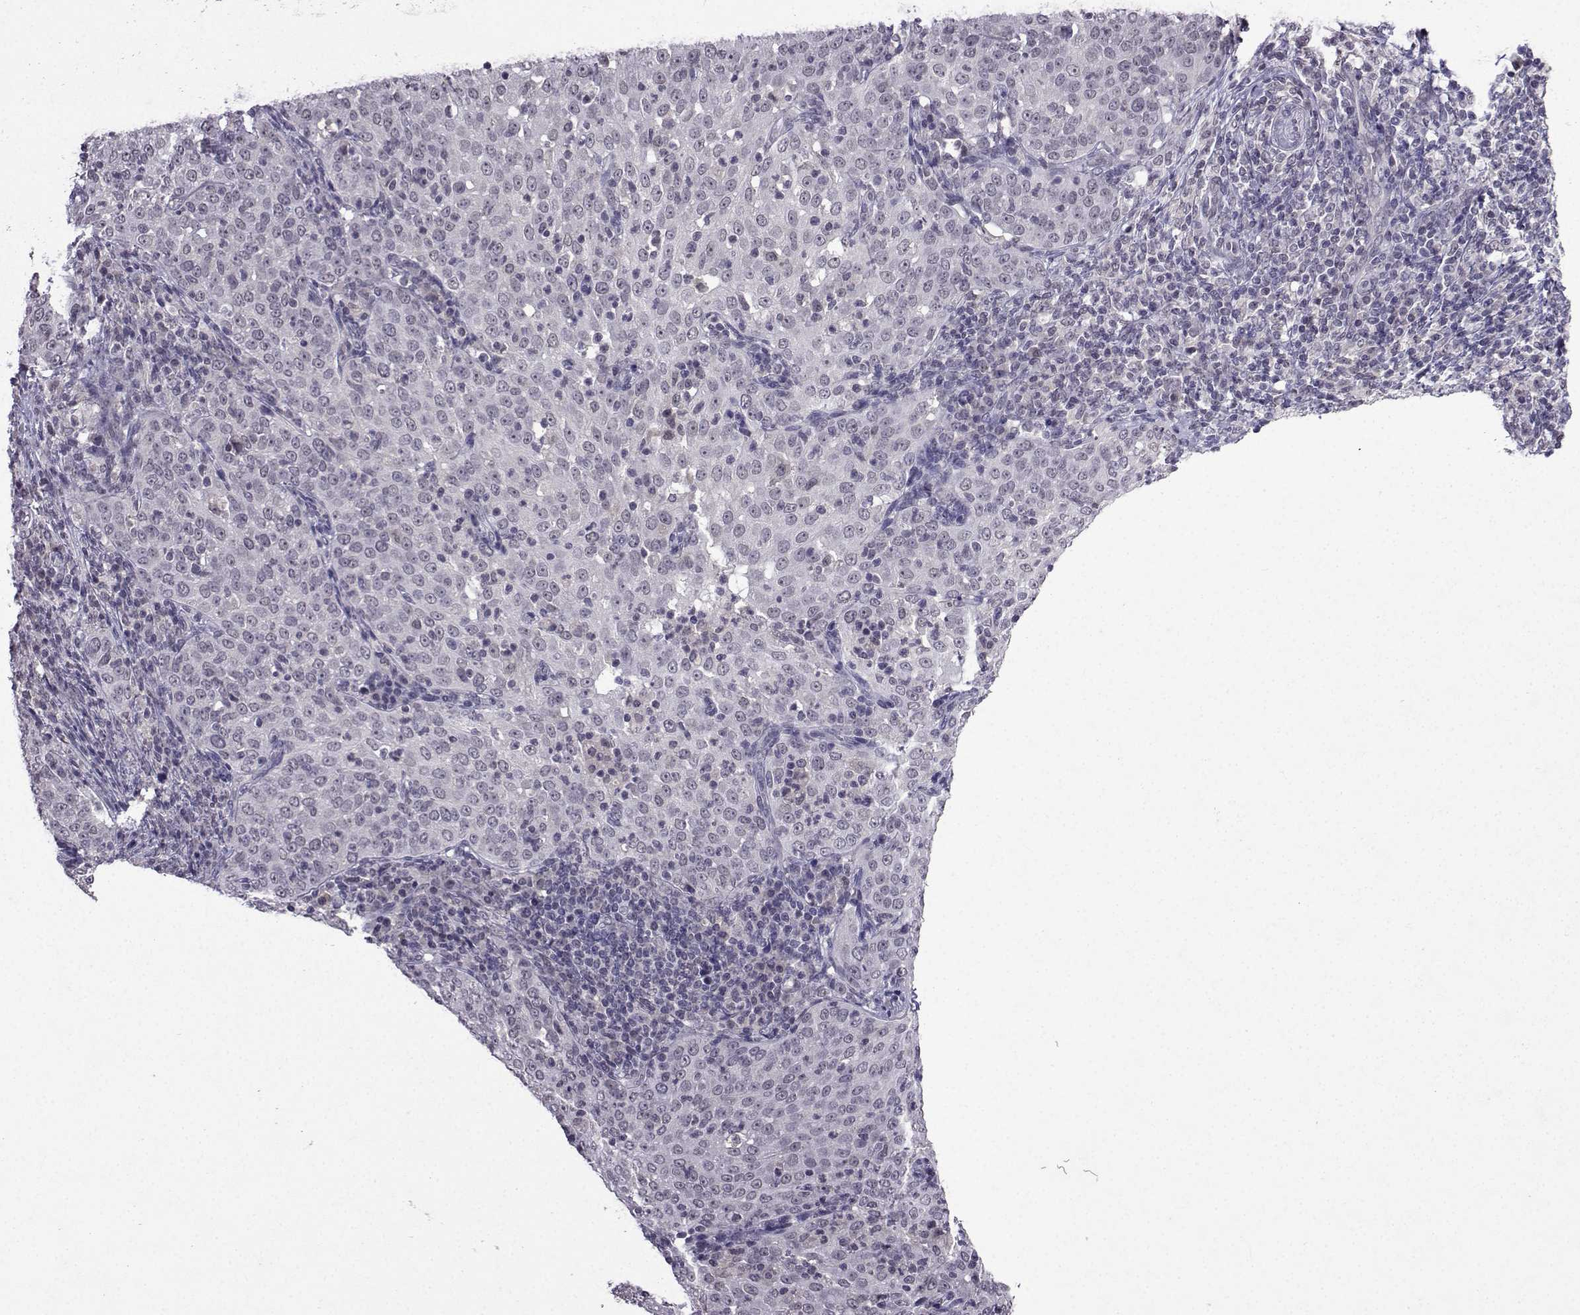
{"staining": {"intensity": "negative", "quantity": "none", "location": "none"}, "tissue": "cervical cancer", "cell_type": "Tumor cells", "image_type": "cancer", "snomed": [{"axis": "morphology", "description": "Squamous cell carcinoma, NOS"}, {"axis": "topography", "description": "Cervix"}], "caption": "This is an immunohistochemistry micrograph of human squamous cell carcinoma (cervical). There is no positivity in tumor cells.", "gene": "CCL28", "patient": {"sex": "female", "age": 51}}